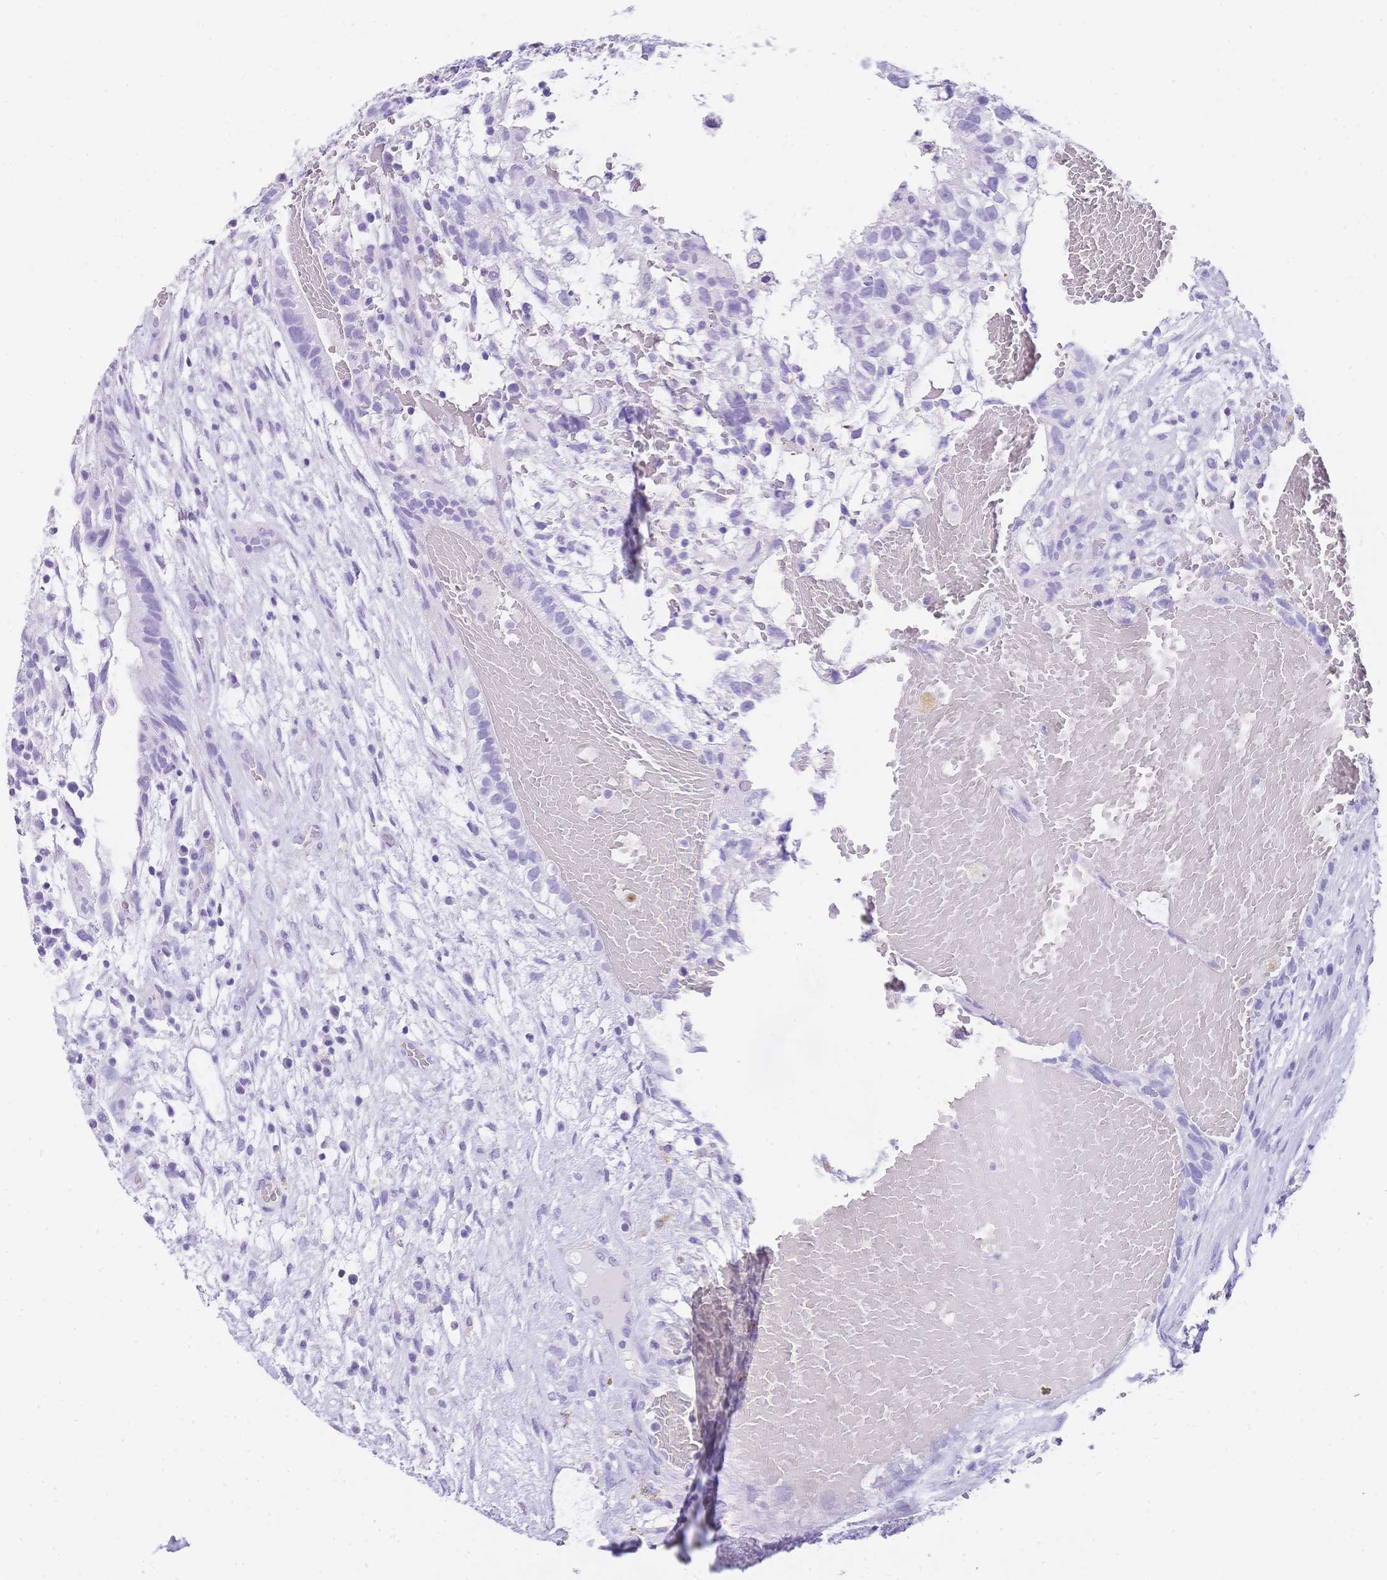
{"staining": {"intensity": "negative", "quantity": "none", "location": "none"}, "tissue": "testis cancer", "cell_type": "Tumor cells", "image_type": "cancer", "snomed": [{"axis": "morphology", "description": "Normal tissue, NOS"}, {"axis": "morphology", "description": "Carcinoma, Embryonal, NOS"}, {"axis": "topography", "description": "Testis"}], "caption": "Immunohistochemistry (IHC) of testis cancer exhibits no staining in tumor cells.", "gene": "MUC21", "patient": {"sex": "male", "age": 32}}